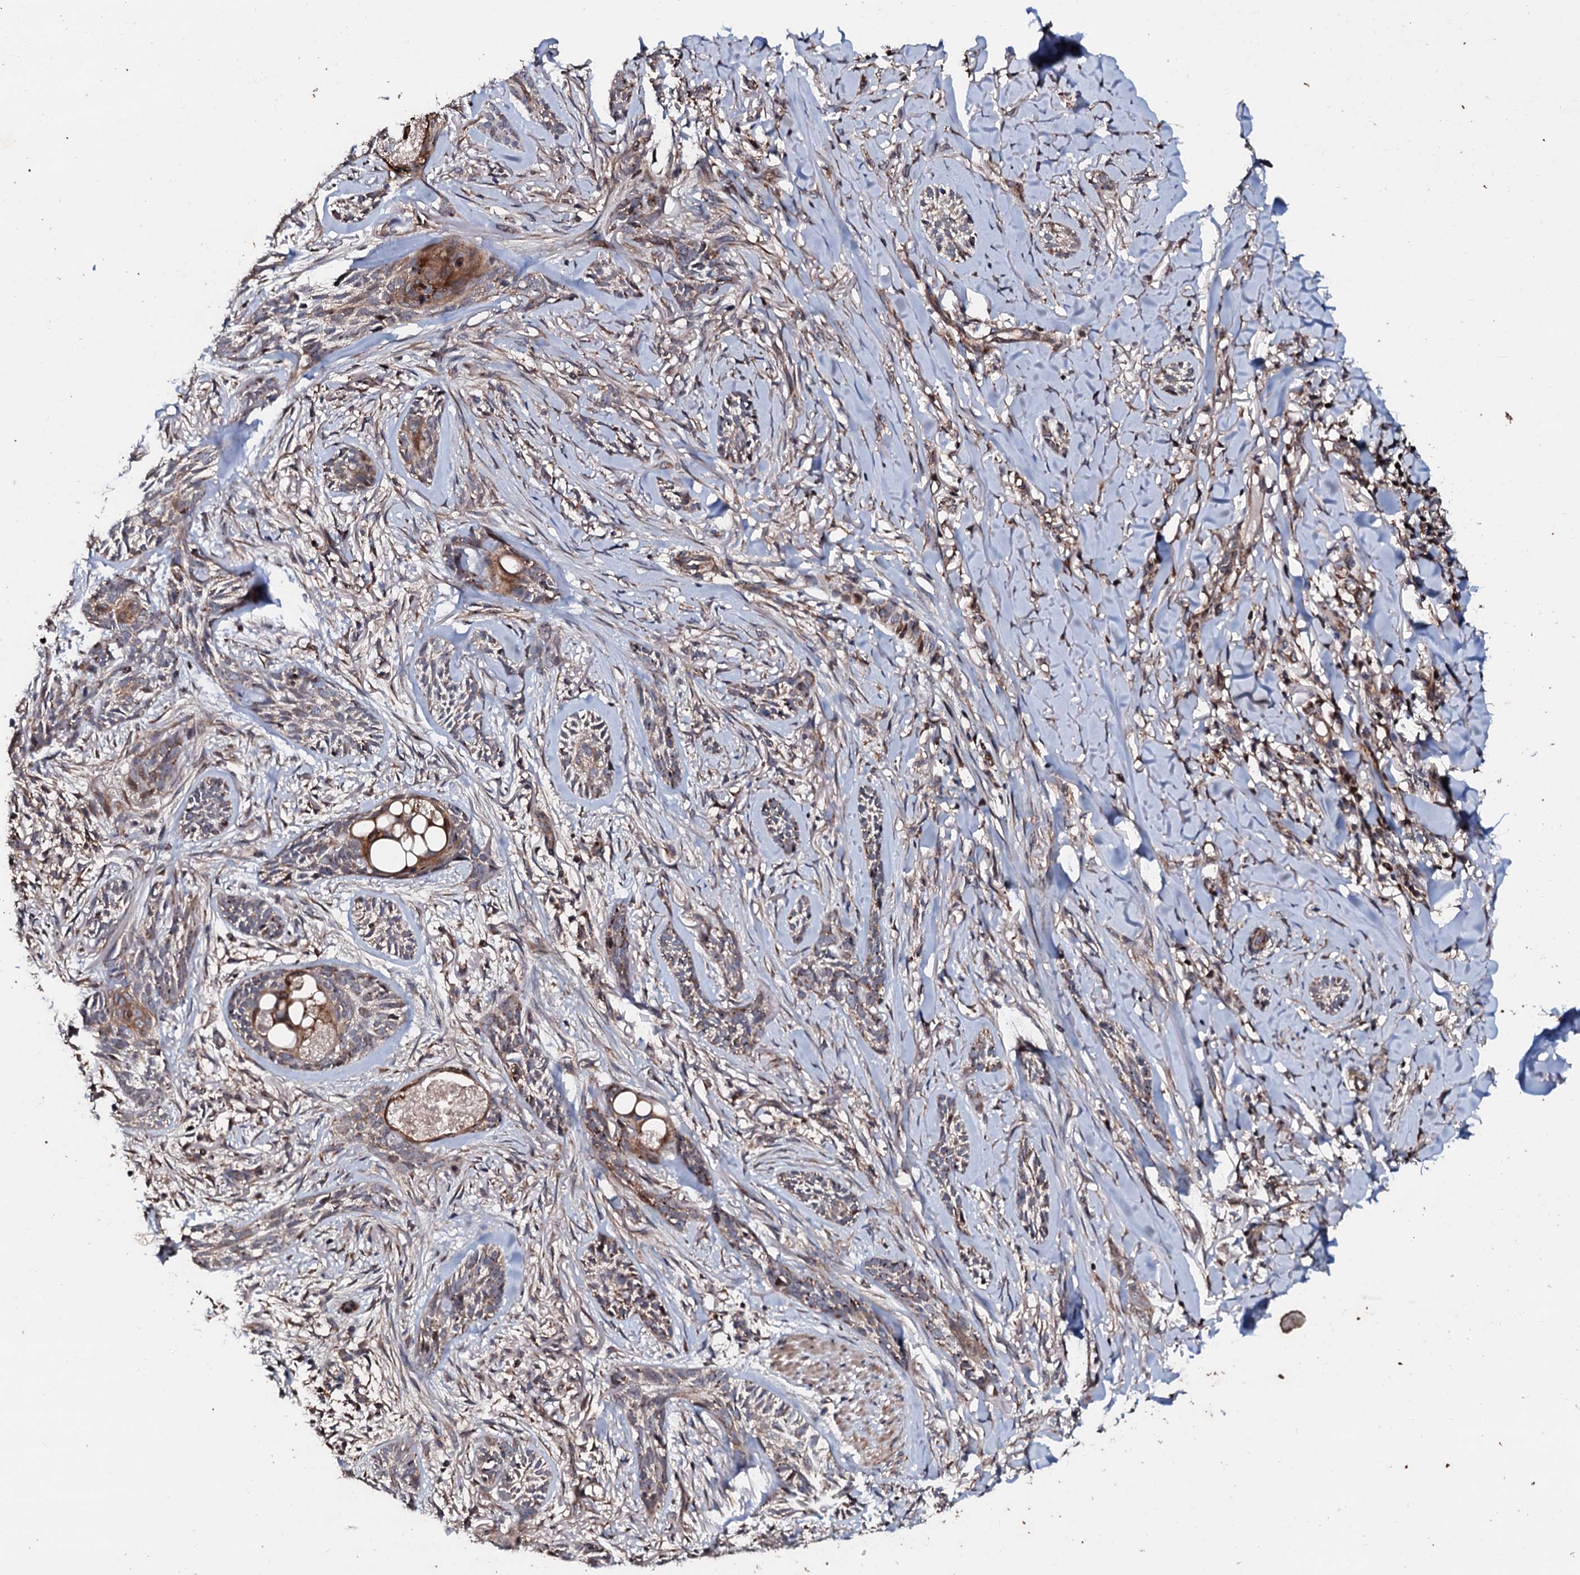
{"staining": {"intensity": "moderate", "quantity": "<25%", "location": "cytoplasmic/membranous"}, "tissue": "skin cancer", "cell_type": "Tumor cells", "image_type": "cancer", "snomed": [{"axis": "morphology", "description": "Basal cell carcinoma"}, {"axis": "topography", "description": "Skin"}], "caption": "Immunohistochemical staining of skin cancer (basal cell carcinoma) displays moderate cytoplasmic/membranous protein expression in about <25% of tumor cells.", "gene": "SDHAF2", "patient": {"sex": "female", "age": 59}}